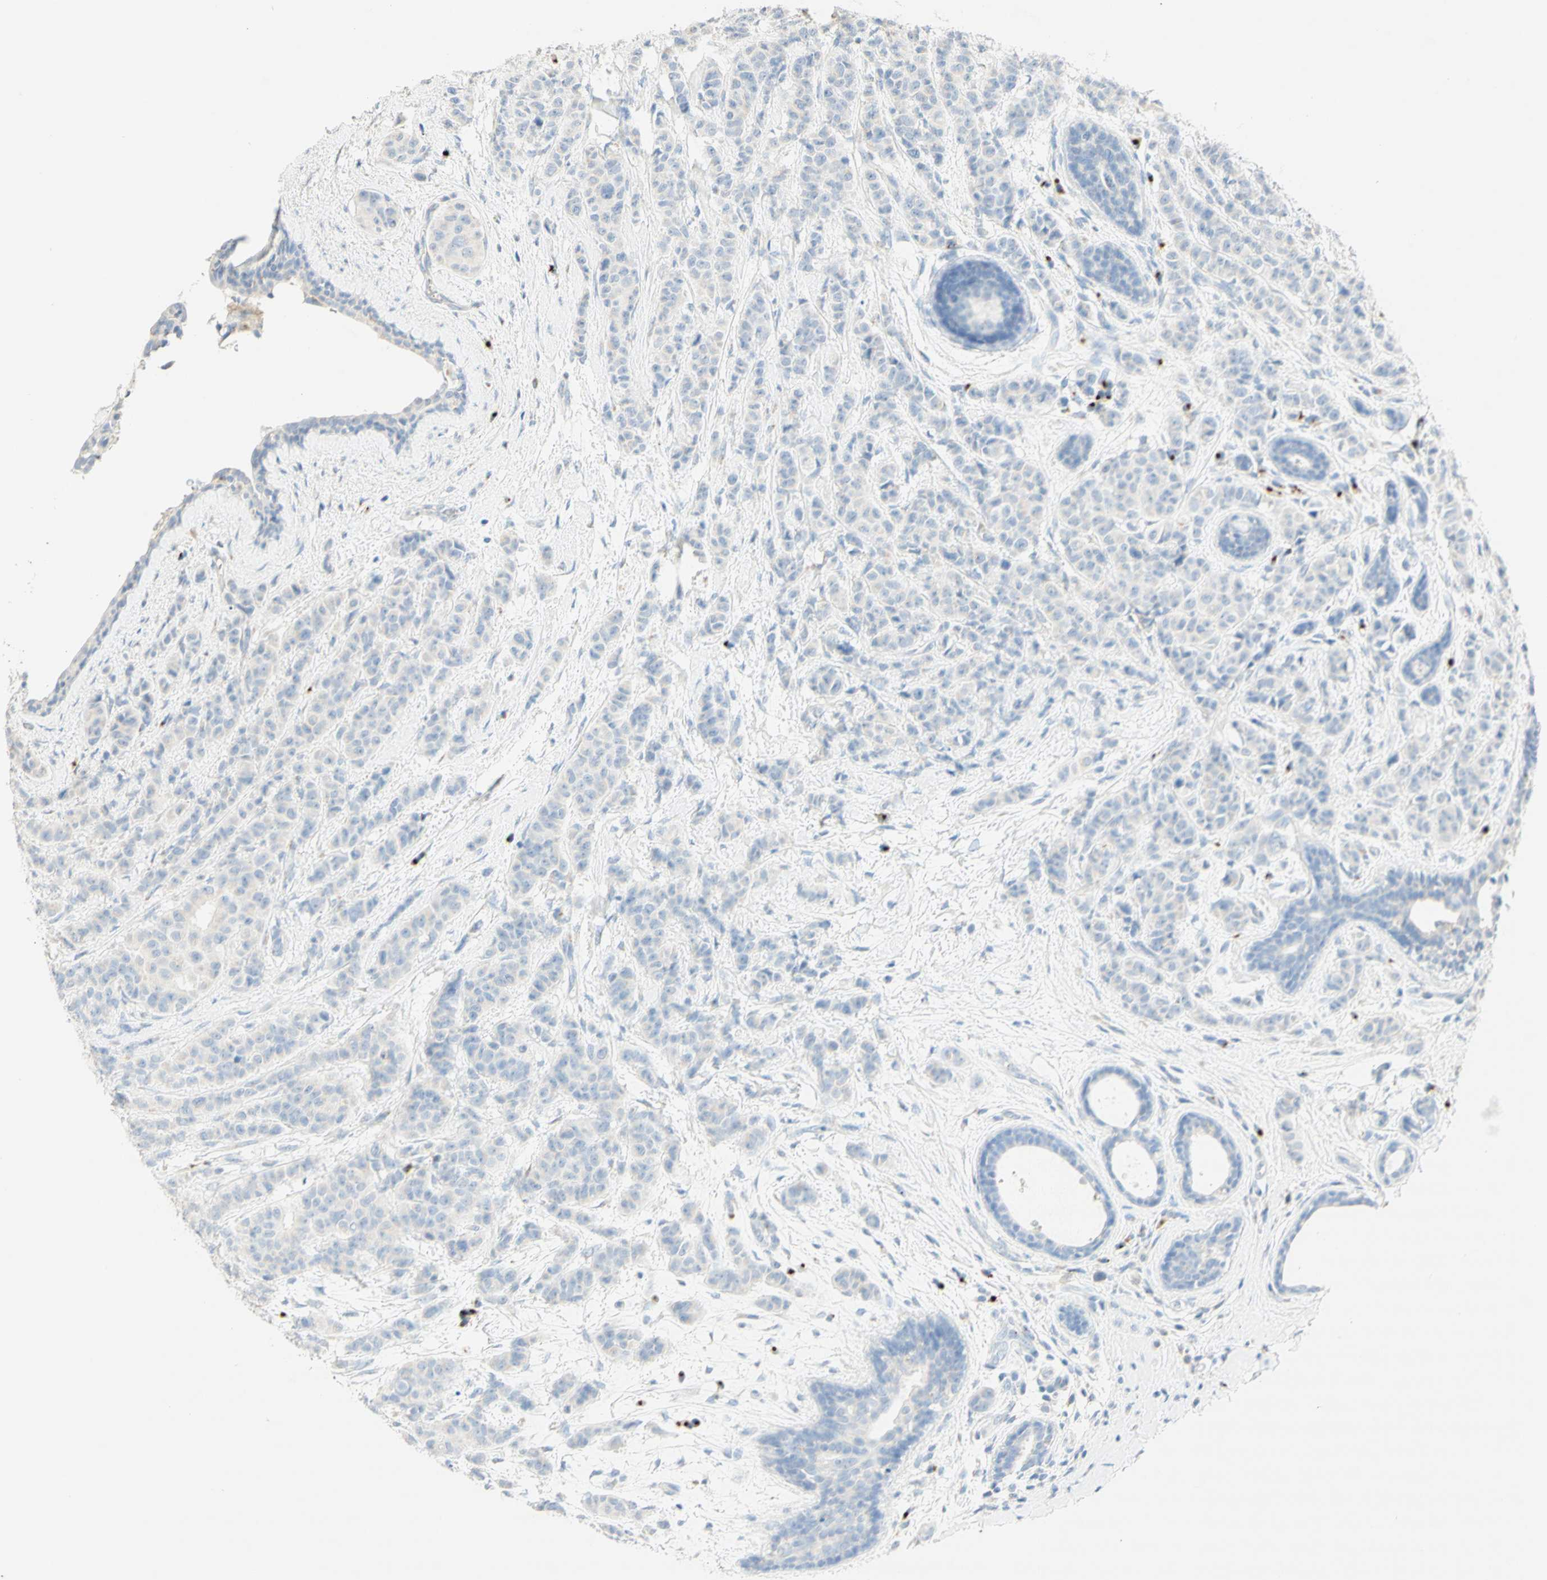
{"staining": {"intensity": "negative", "quantity": "none", "location": "none"}, "tissue": "breast cancer", "cell_type": "Tumor cells", "image_type": "cancer", "snomed": [{"axis": "morphology", "description": "Normal tissue, NOS"}, {"axis": "morphology", "description": "Duct carcinoma"}, {"axis": "topography", "description": "Breast"}], "caption": "The histopathology image demonstrates no staining of tumor cells in breast cancer (intraductal carcinoma).", "gene": "MANEA", "patient": {"sex": "female", "age": 40}}